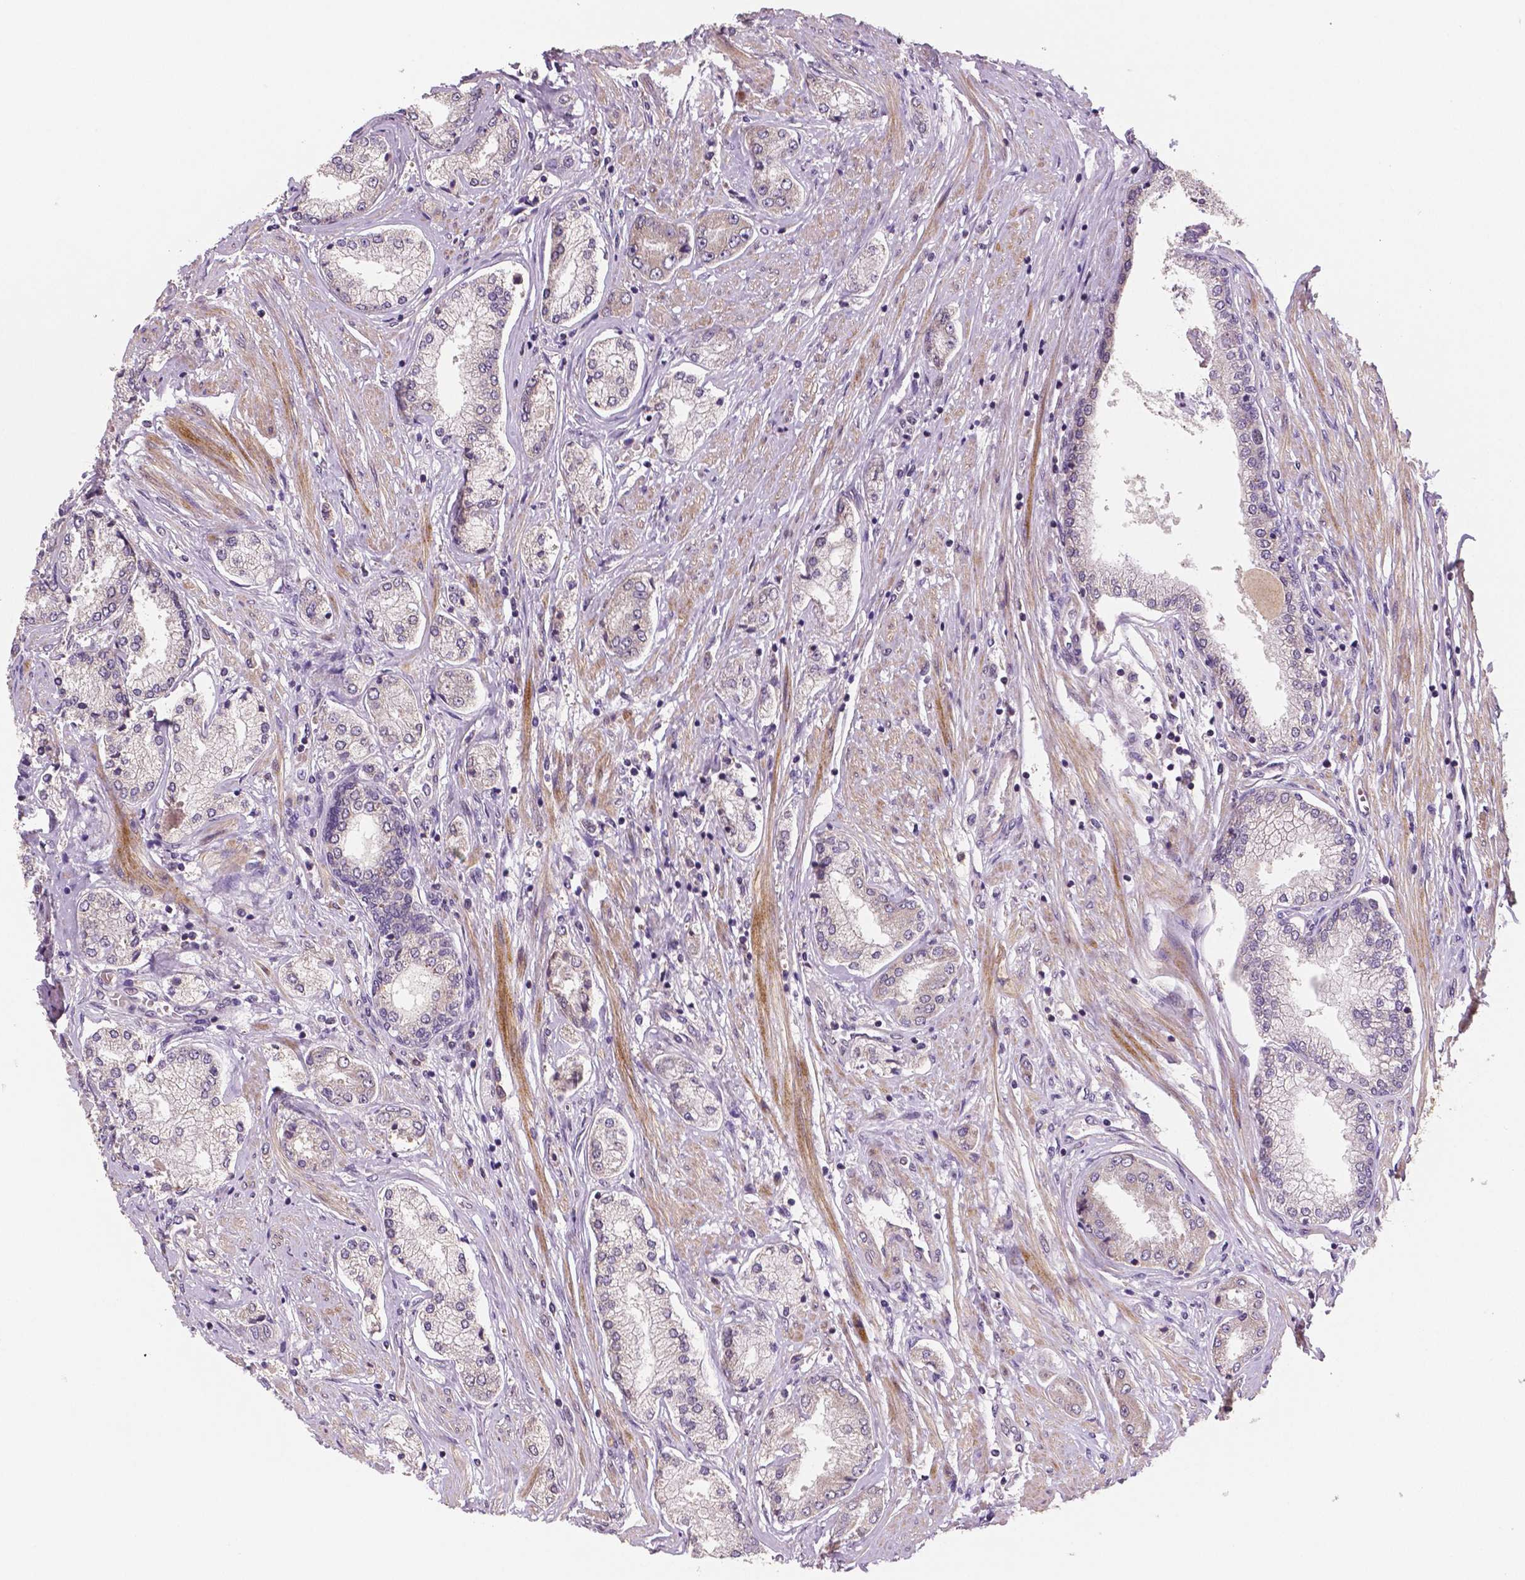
{"staining": {"intensity": "negative", "quantity": "none", "location": "none"}, "tissue": "prostate cancer", "cell_type": "Tumor cells", "image_type": "cancer", "snomed": [{"axis": "morphology", "description": "Adenocarcinoma, NOS"}, {"axis": "topography", "description": "Prostate"}], "caption": "A histopathology image of prostate adenocarcinoma stained for a protein reveals no brown staining in tumor cells. (Stains: DAB immunohistochemistry with hematoxylin counter stain, Microscopy: brightfield microscopy at high magnification).", "gene": "STAT3", "patient": {"sex": "male", "age": 63}}